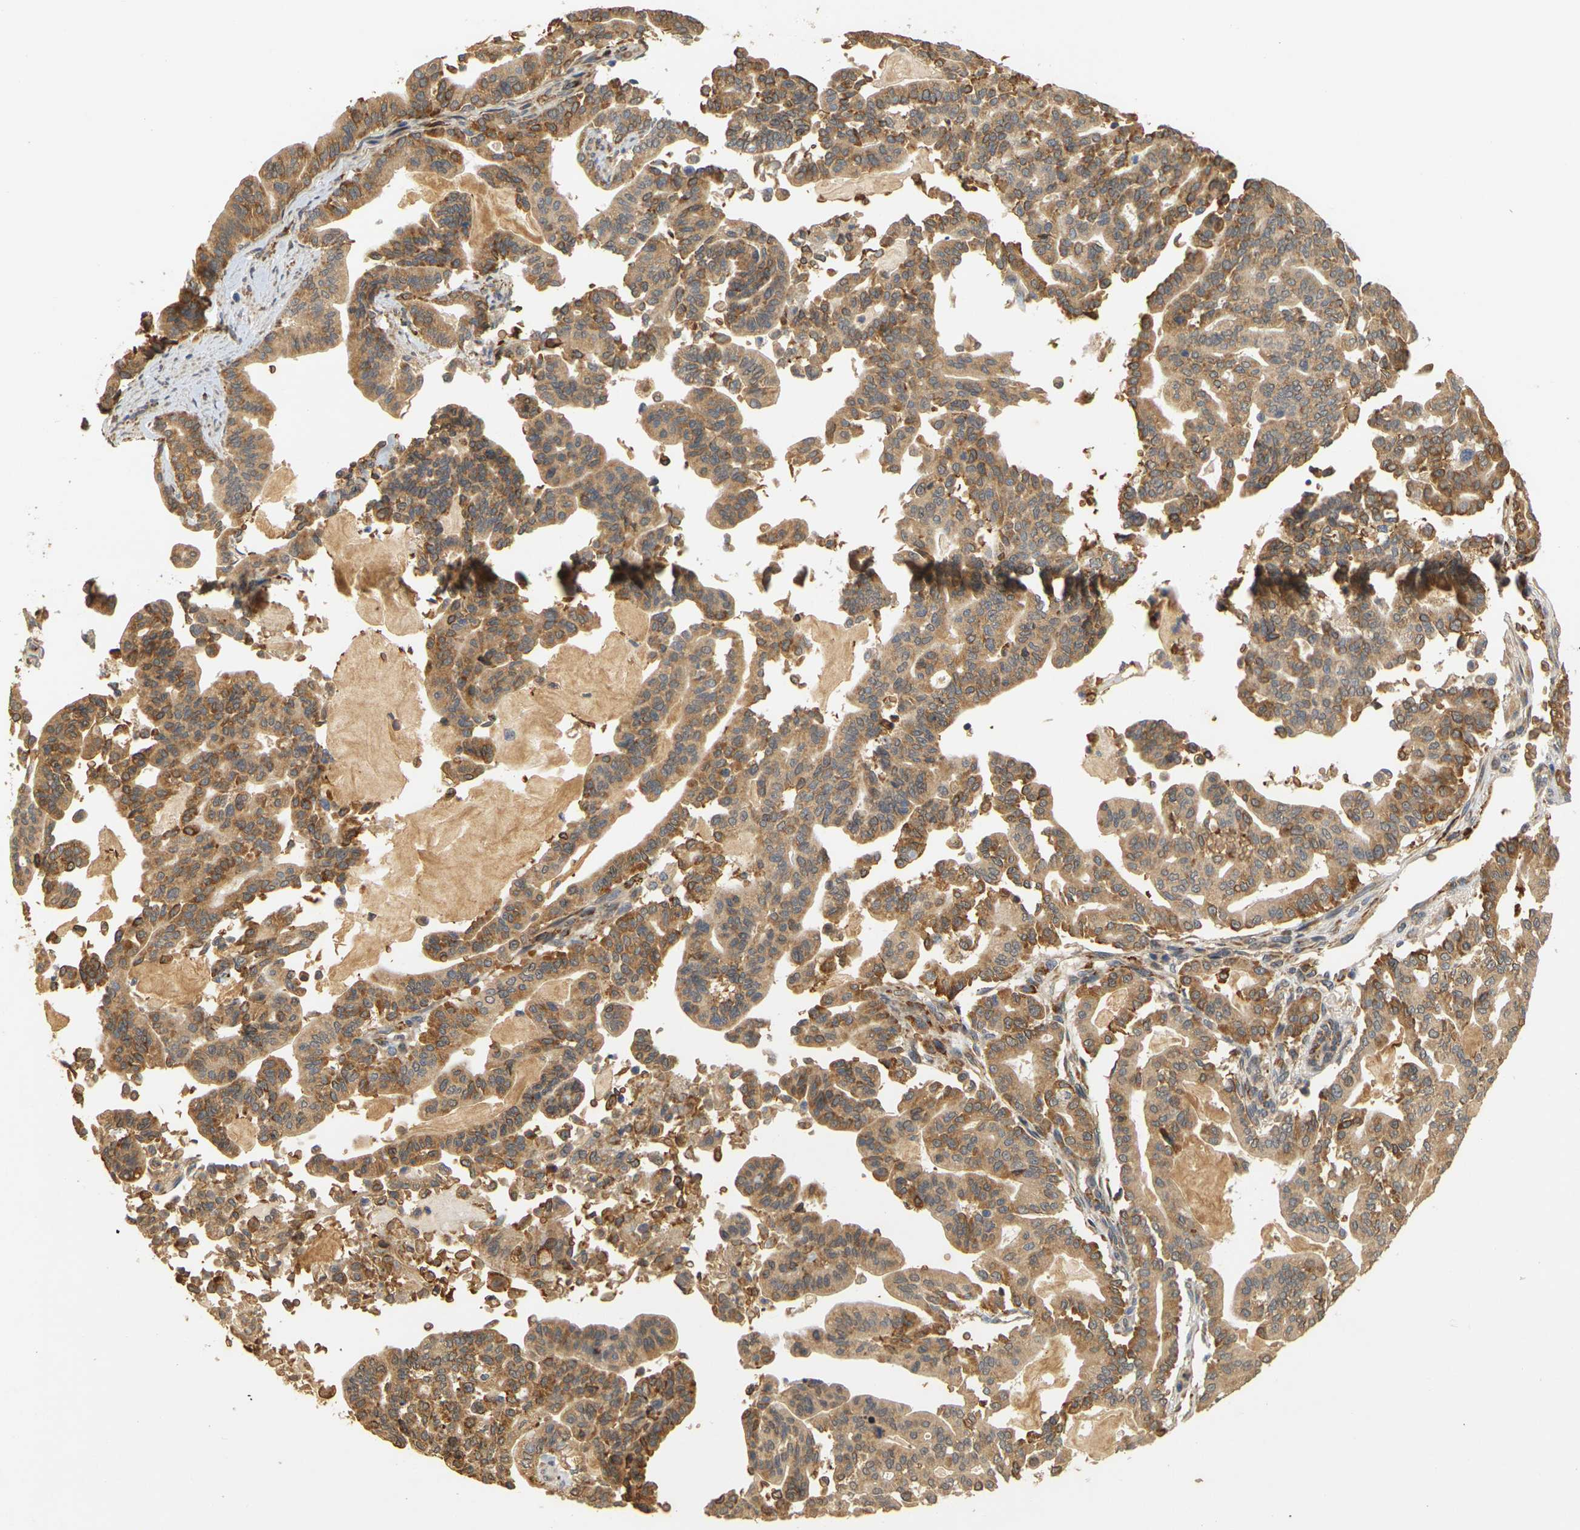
{"staining": {"intensity": "moderate", "quantity": ">75%", "location": "cytoplasmic/membranous"}, "tissue": "pancreatic cancer", "cell_type": "Tumor cells", "image_type": "cancer", "snomed": [{"axis": "morphology", "description": "Adenocarcinoma, NOS"}, {"axis": "topography", "description": "Pancreas"}], "caption": "Protein expression analysis of pancreatic cancer (adenocarcinoma) demonstrates moderate cytoplasmic/membranous expression in approximately >75% of tumor cells. The staining was performed using DAB, with brown indicating positive protein expression. Nuclei are stained blue with hematoxylin.", "gene": "MEGF9", "patient": {"sex": "male", "age": 63}}